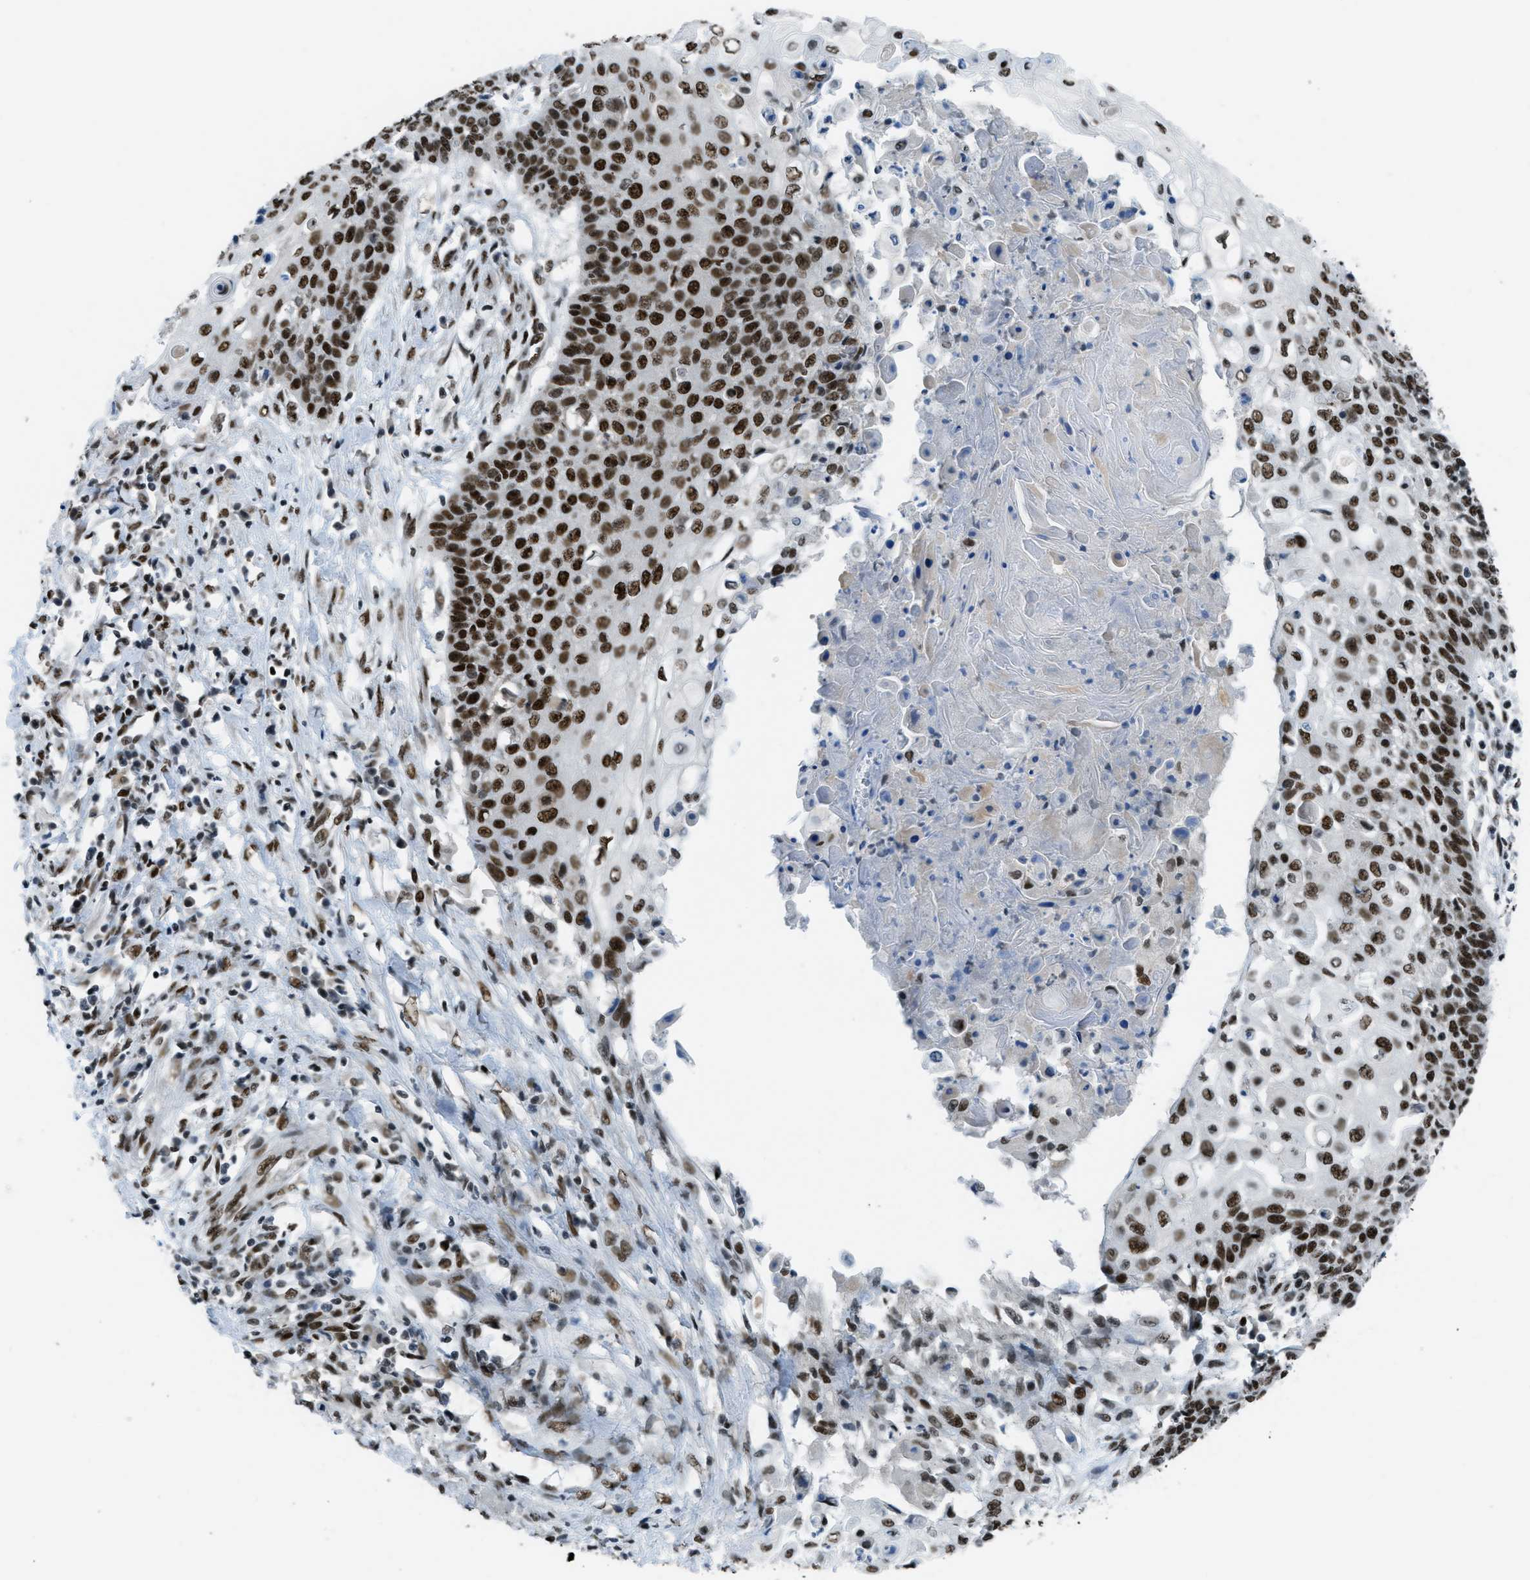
{"staining": {"intensity": "strong", "quantity": ">75%", "location": "nuclear"}, "tissue": "cervical cancer", "cell_type": "Tumor cells", "image_type": "cancer", "snomed": [{"axis": "morphology", "description": "Squamous cell carcinoma, NOS"}, {"axis": "topography", "description": "Cervix"}], "caption": "A brown stain highlights strong nuclear positivity of a protein in cervical cancer (squamous cell carcinoma) tumor cells. (brown staining indicates protein expression, while blue staining denotes nuclei).", "gene": "GATAD2B", "patient": {"sex": "female", "age": 39}}